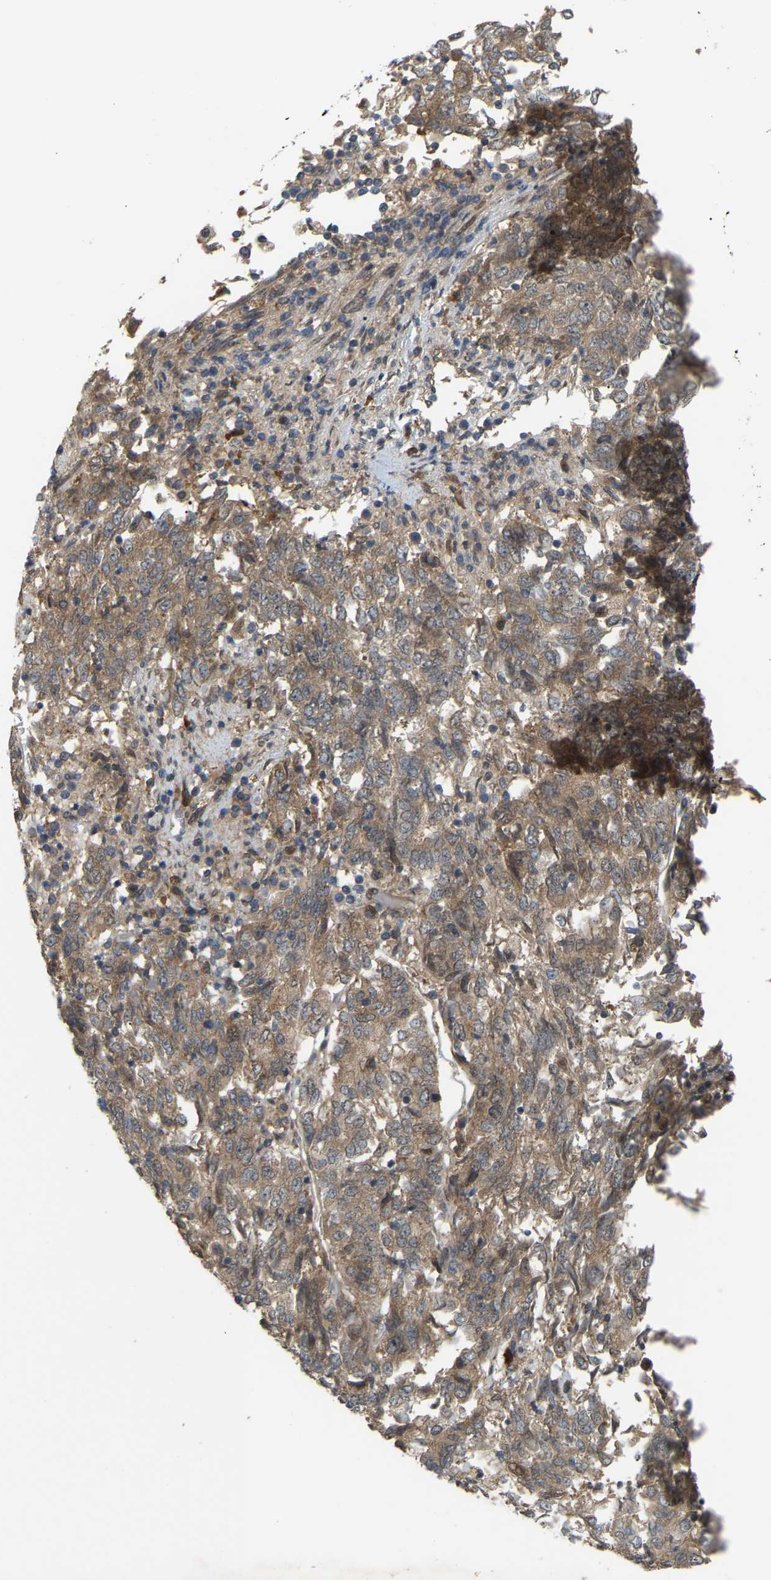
{"staining": {"intensity": "weak", "quantity": ">75%", "location": "cytoplasmic/membranous"}, "tissue": "endometrial cancer", "cell_type": "Tumor cells", "image_type": "cancer", "snomed": [{"axis": "morphology", "description": "Adenocarcinoma, NOS"}, {"axis": "topography", "description": "Endometrium"}], "caption": "This photomicrograph demonstrates immunohistochemistry staining of endometrial cancer (adenocarcinoma), with low weak cytoplasmic/membranous expression in approximately >75% of tumor cells.", "gene": "CROT", "patient": {"sex": "female", "age": 80}}